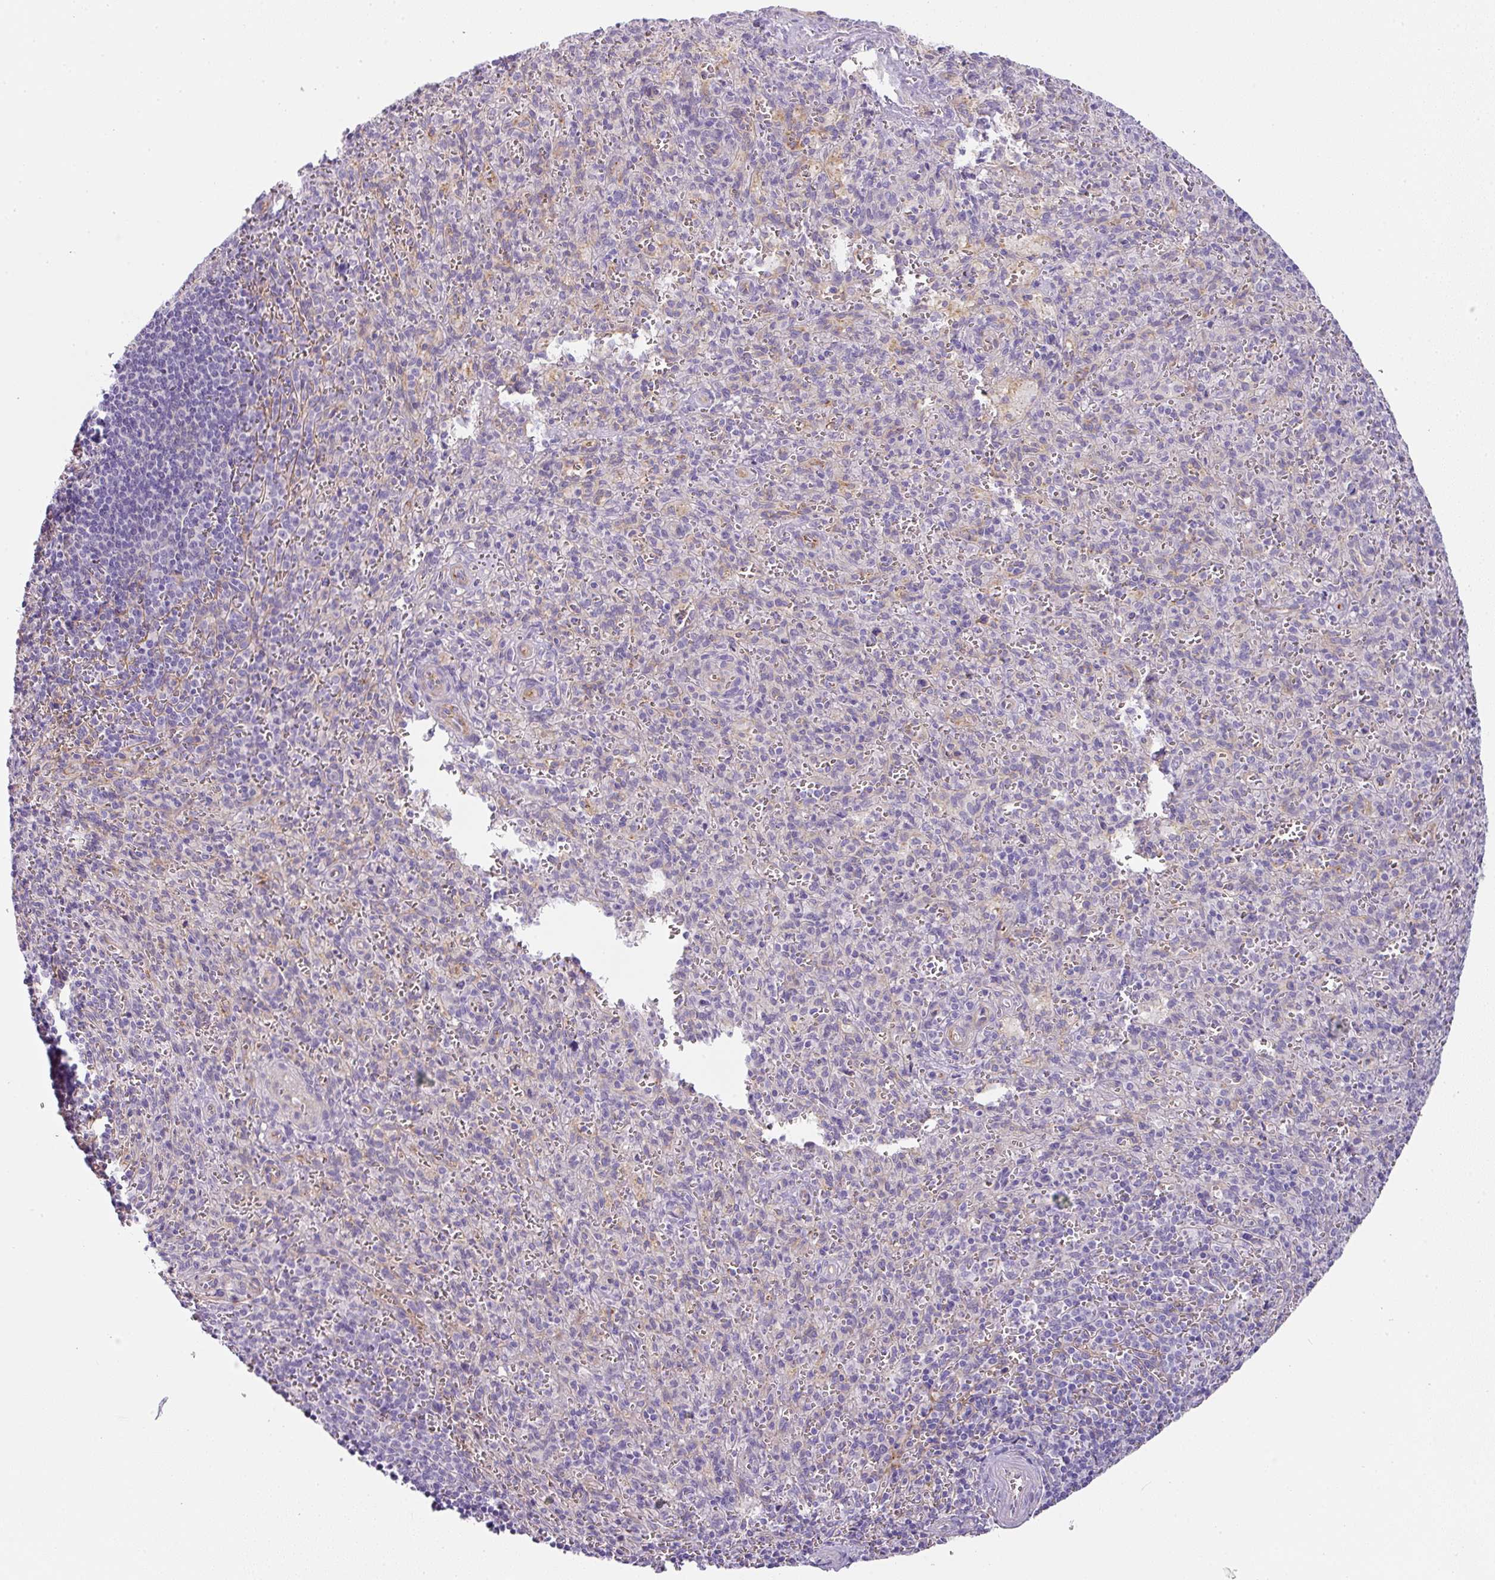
{"staining": {"intensity": "negative", "quantity": "none", "location": "none"}, "tissue": "spleen", "cell_type": "Cells in red pulp", "image_type": "normal", "snomed": [{"axis": "morphology", "description": "Normal tissue, NOS"}, {"axis": "topography", "description": "Spleen"}], "caption": "A micrograph of spleen stained for a protein displays no brown staining in cells in red pulp.", "gene": "OR52N1", "patient": {"sex": "female", "age": 26}}